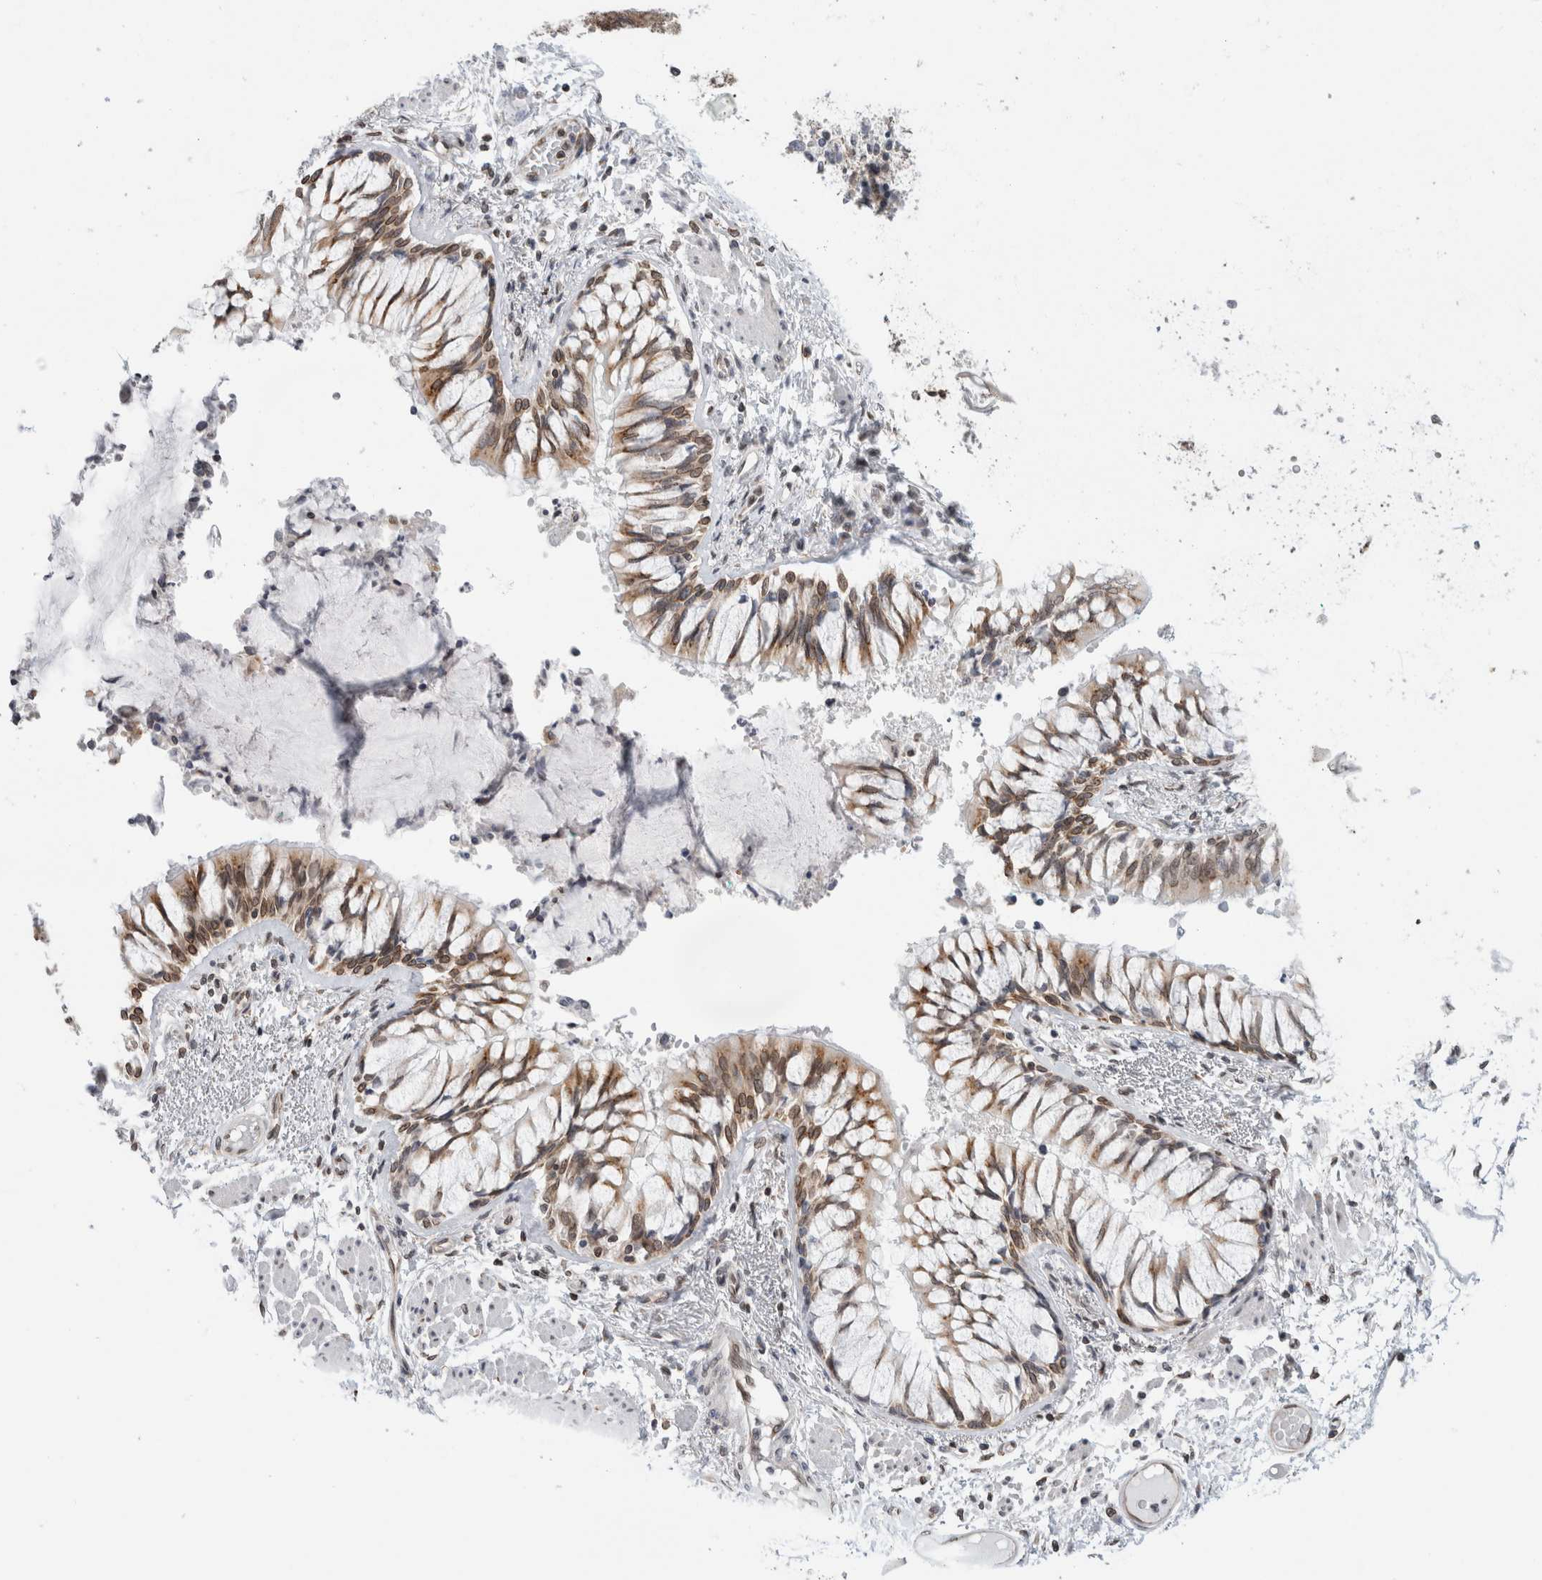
{"staining": {"intensity": "weak", "quantity": ">75%", "location": "cytoplasmic/membranous,nuclear"}, "tissue": "bronchus", "cell_type": "Respiratory epithelial cells", "image_type": "normal", "snomed": [{"axis": "morphology", "description": "Normal tissue, NOS"}, {"axis": "topography", "description": "Cartilage tissue"}, {"axis": "topography", "description": "Bronchus"}, {"axis": "topography", "description": "Lung"}], "caption": "IHC (DAB) staining of unremarkable human bronchus reveals weak cytoplasmic/membranous,nuclear protein positivity in about >75% of respiratory epithelial cells. The staining was performed using DAB to visualize the protein expression in brown, while the nuclei were stained in blue with hematoxylin (Magnification: 20x).", "gene": "RBMX2", "patient": {"sex": "male", "age": 64}}